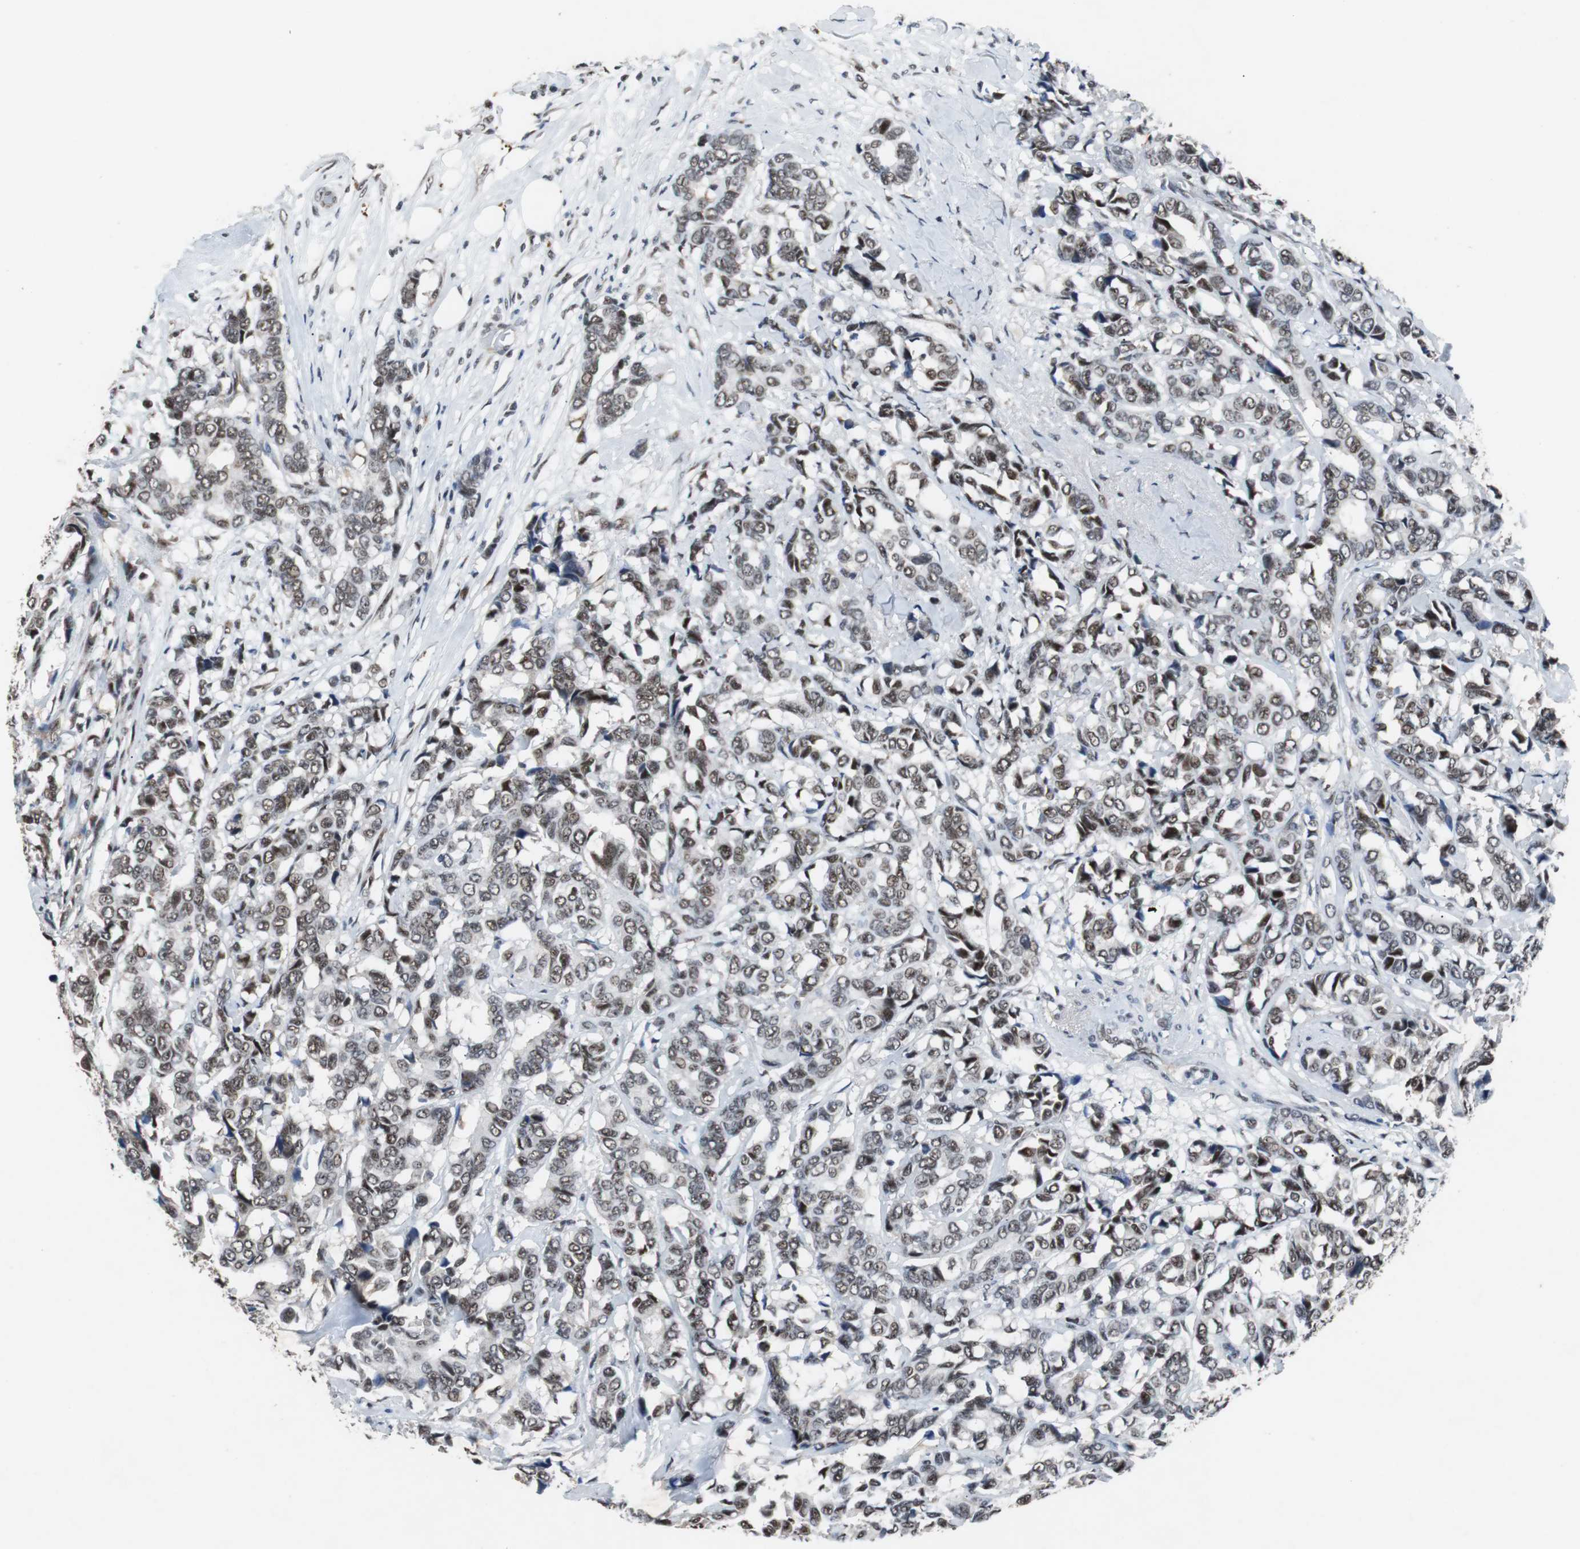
{"staining": {"intensity": "weak", "quantity": "25%-75%", "location": "nuclear"}, "tissue": "breast cancer", "cell_type": "Tumor cells", "image_type": "cancer", "snomed": [{"axis": "morphology", "description": "Duct carcinoma"}, {"axis": "topography", "description": "Breast"}], "caption": "Human breast invasive ductal carcinoma stained with a protein marker demonstrates weak staining in tumor cells.", "gene": "USP28", "patient": {"sex": "female", "age": 87}}